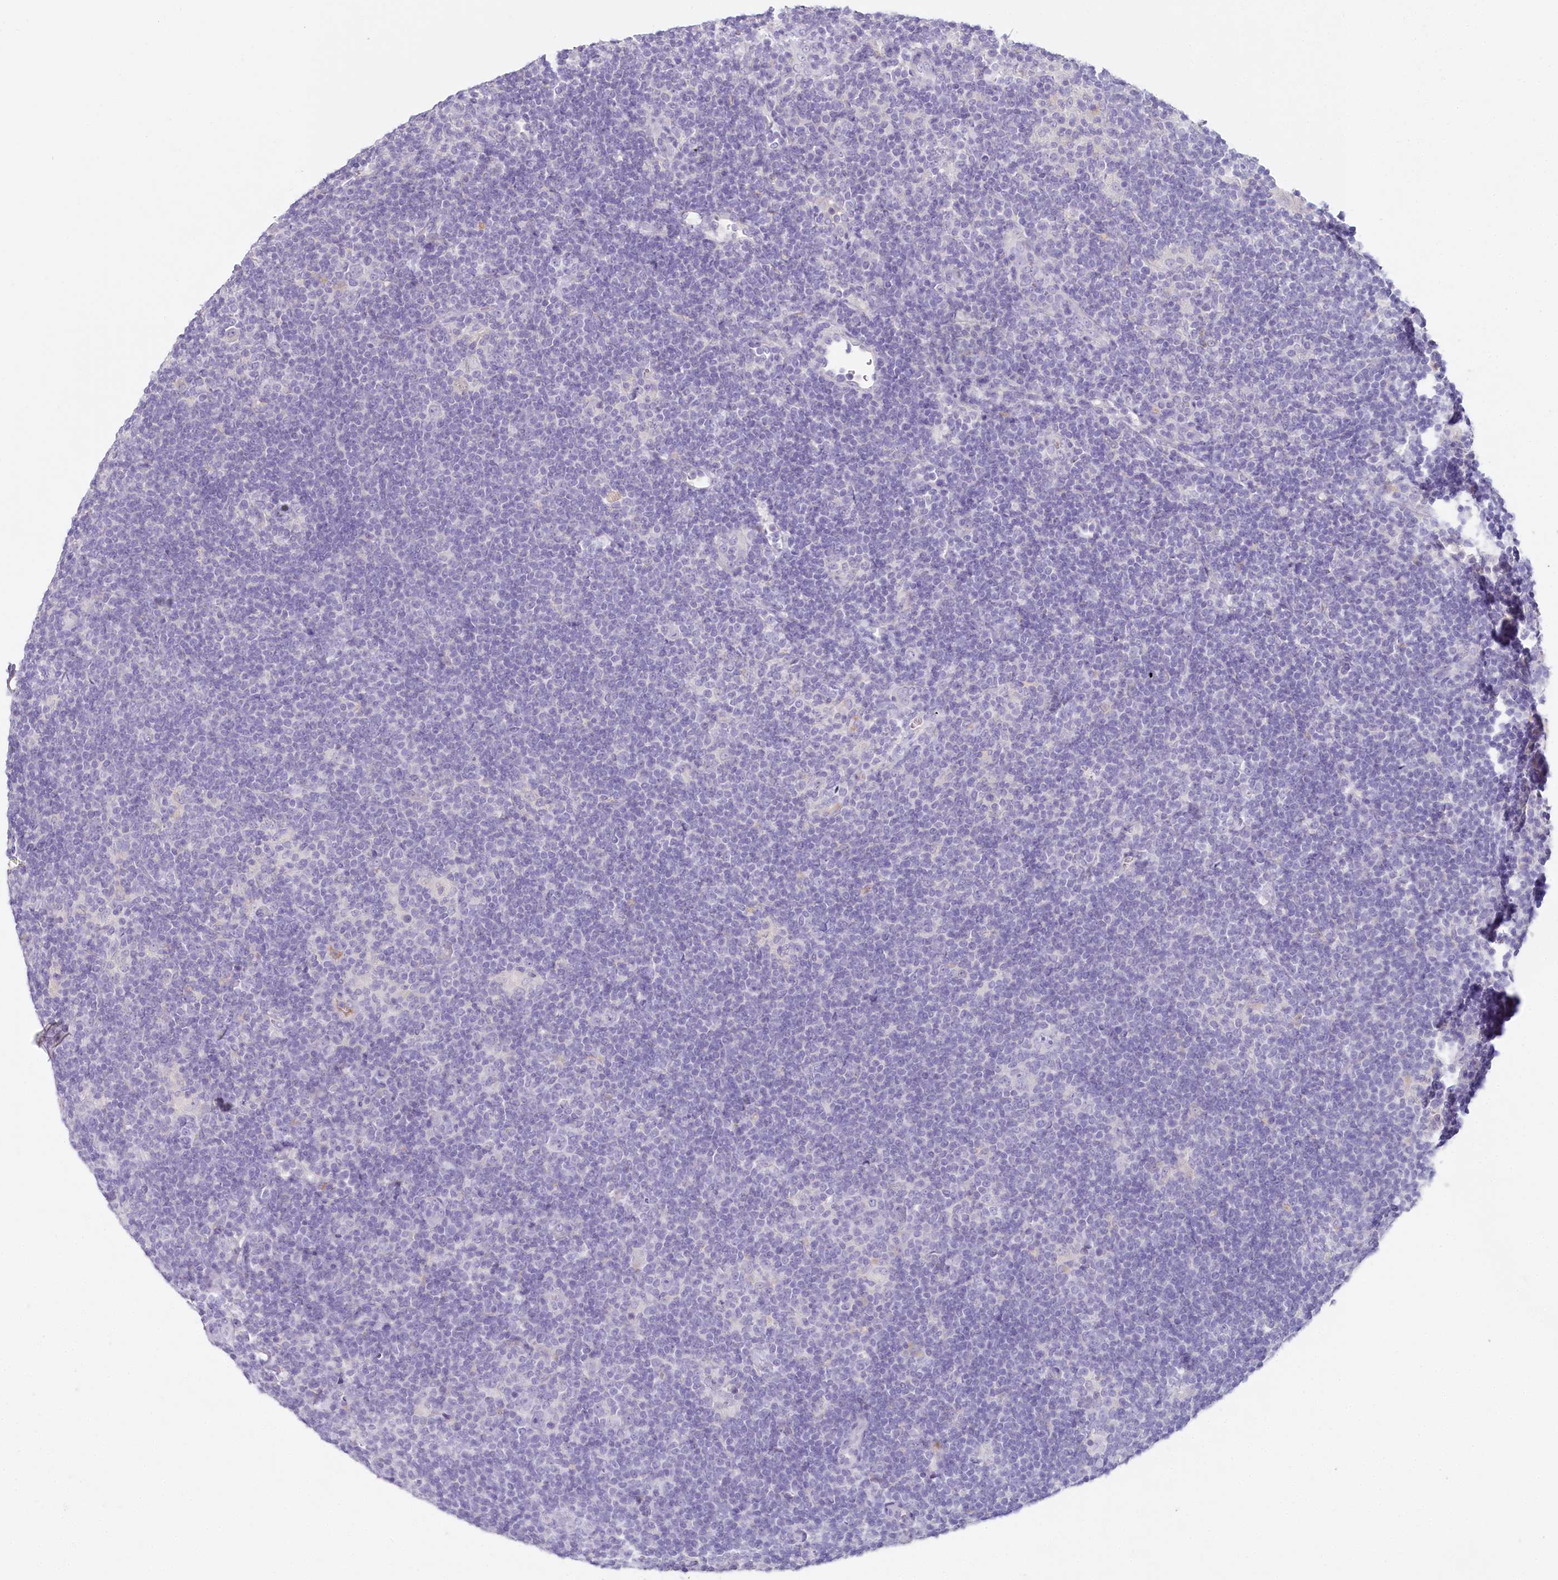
{"staining": {"intensity": "negative", "quantity": "none", "location": "none"}, "tissue": "lymphoma", "cell_type": "Tumor cells", "image_type": "cancer", "snomed": [{"axis": "morphology", "description": "Hodgkin's disease, NOS"}, {"axis": "topography", "description": "Lymph node"}], "caption": "Immunohistochemical staining of human Hodgkin's disease reveals no significant positivity in tumor cells.", "gene": "HPD", "patient": {"sex": "female", "age": 57}}